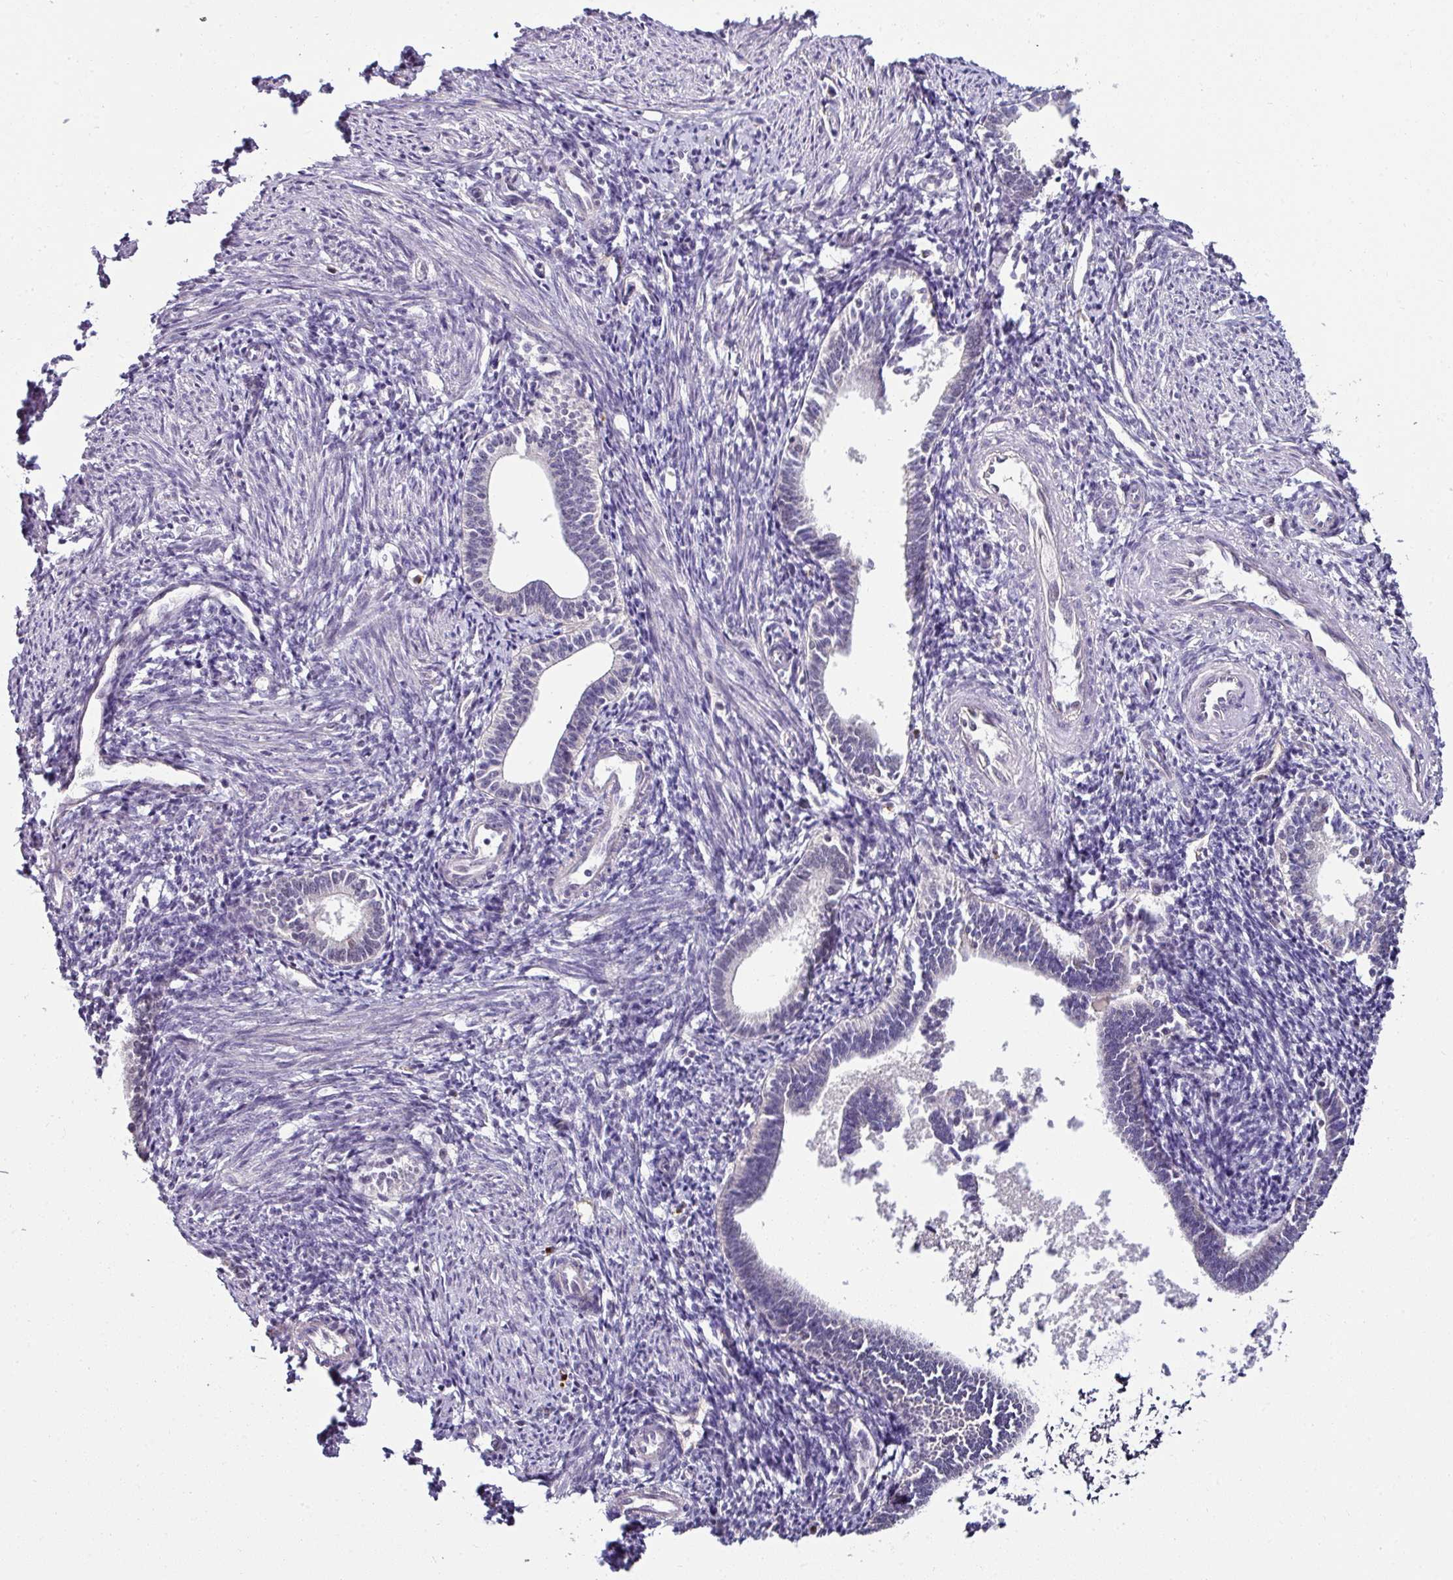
{"staining": {"intensity": "negative", "quantity": "none", "location": "none"}, "tissue": "endometrium", "cell_type": "Cells in endometrial stroma", "image_type": "normal", "snomed": [{"axis": "morphology", "description": "Normal tissue, NOS"}, {"axis": "topography", "description": "Endometrium"}], "caption": "Human endometrium stained for a protein using immunohistochemistry demonstrates no positivity in cells in endometrial stroma.", "gene": "NAPSA", "patient": {"sex": "female", "age": 41}}